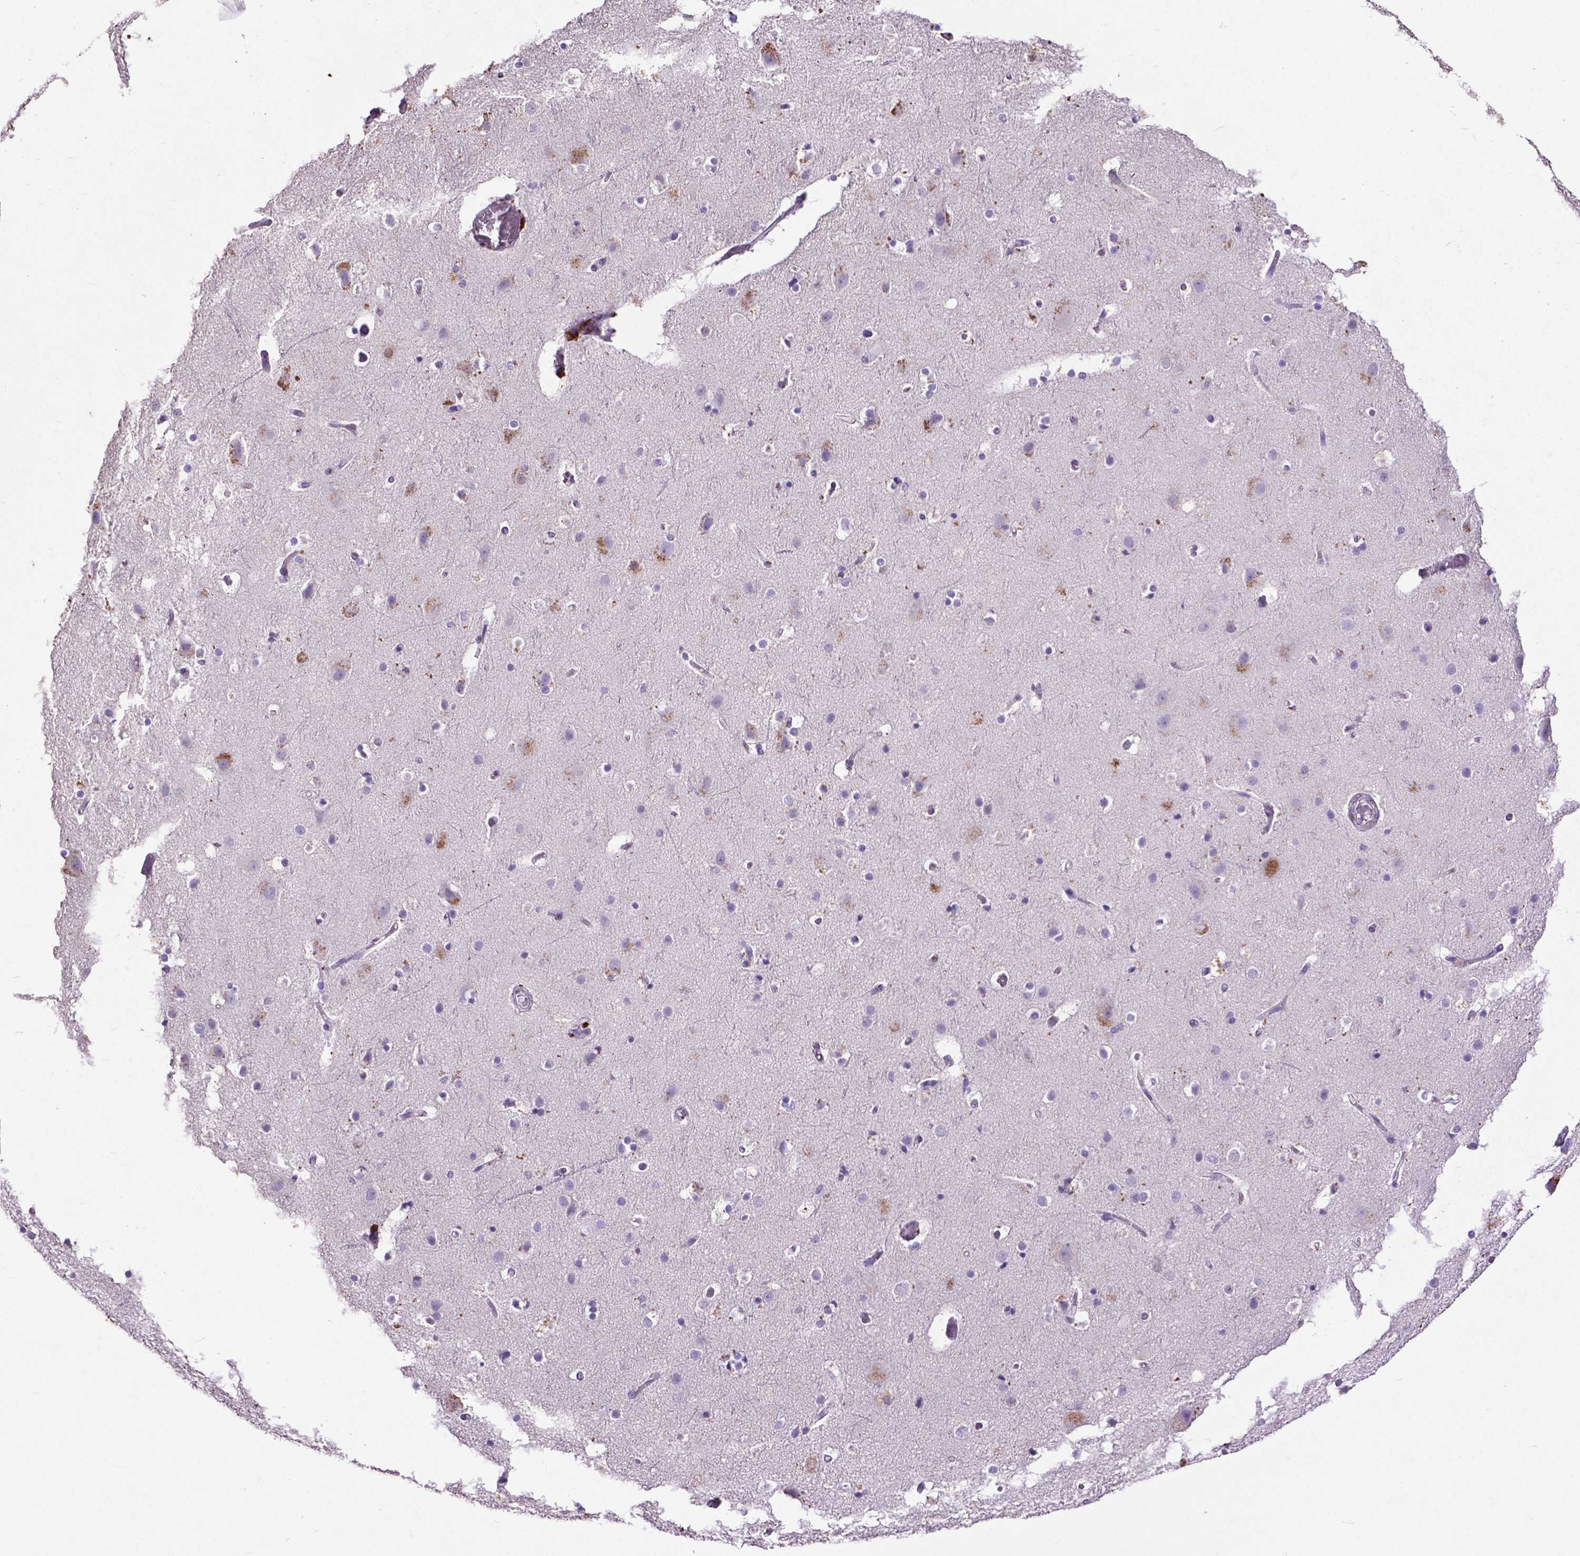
{"staining": {"intensity": "negative", "quantity": "none", "location": "none"}, "tissue": "cerebral cortex", "cell_type": "Endothelial cells", "image_type": "normal", "snomed": [{"axis": "morphology", "description": "Normal tissue, NOS"}, {"axis": "topography", "description": "Cerebral cortex"}], "caption": "IHC image of benign cerebral cortex: cerebral cortex stained with DAB shows no significant protein expression in endothelial cells.", "gene": "PDLIM1", "patient": {"sex": "female", "age": 52}}